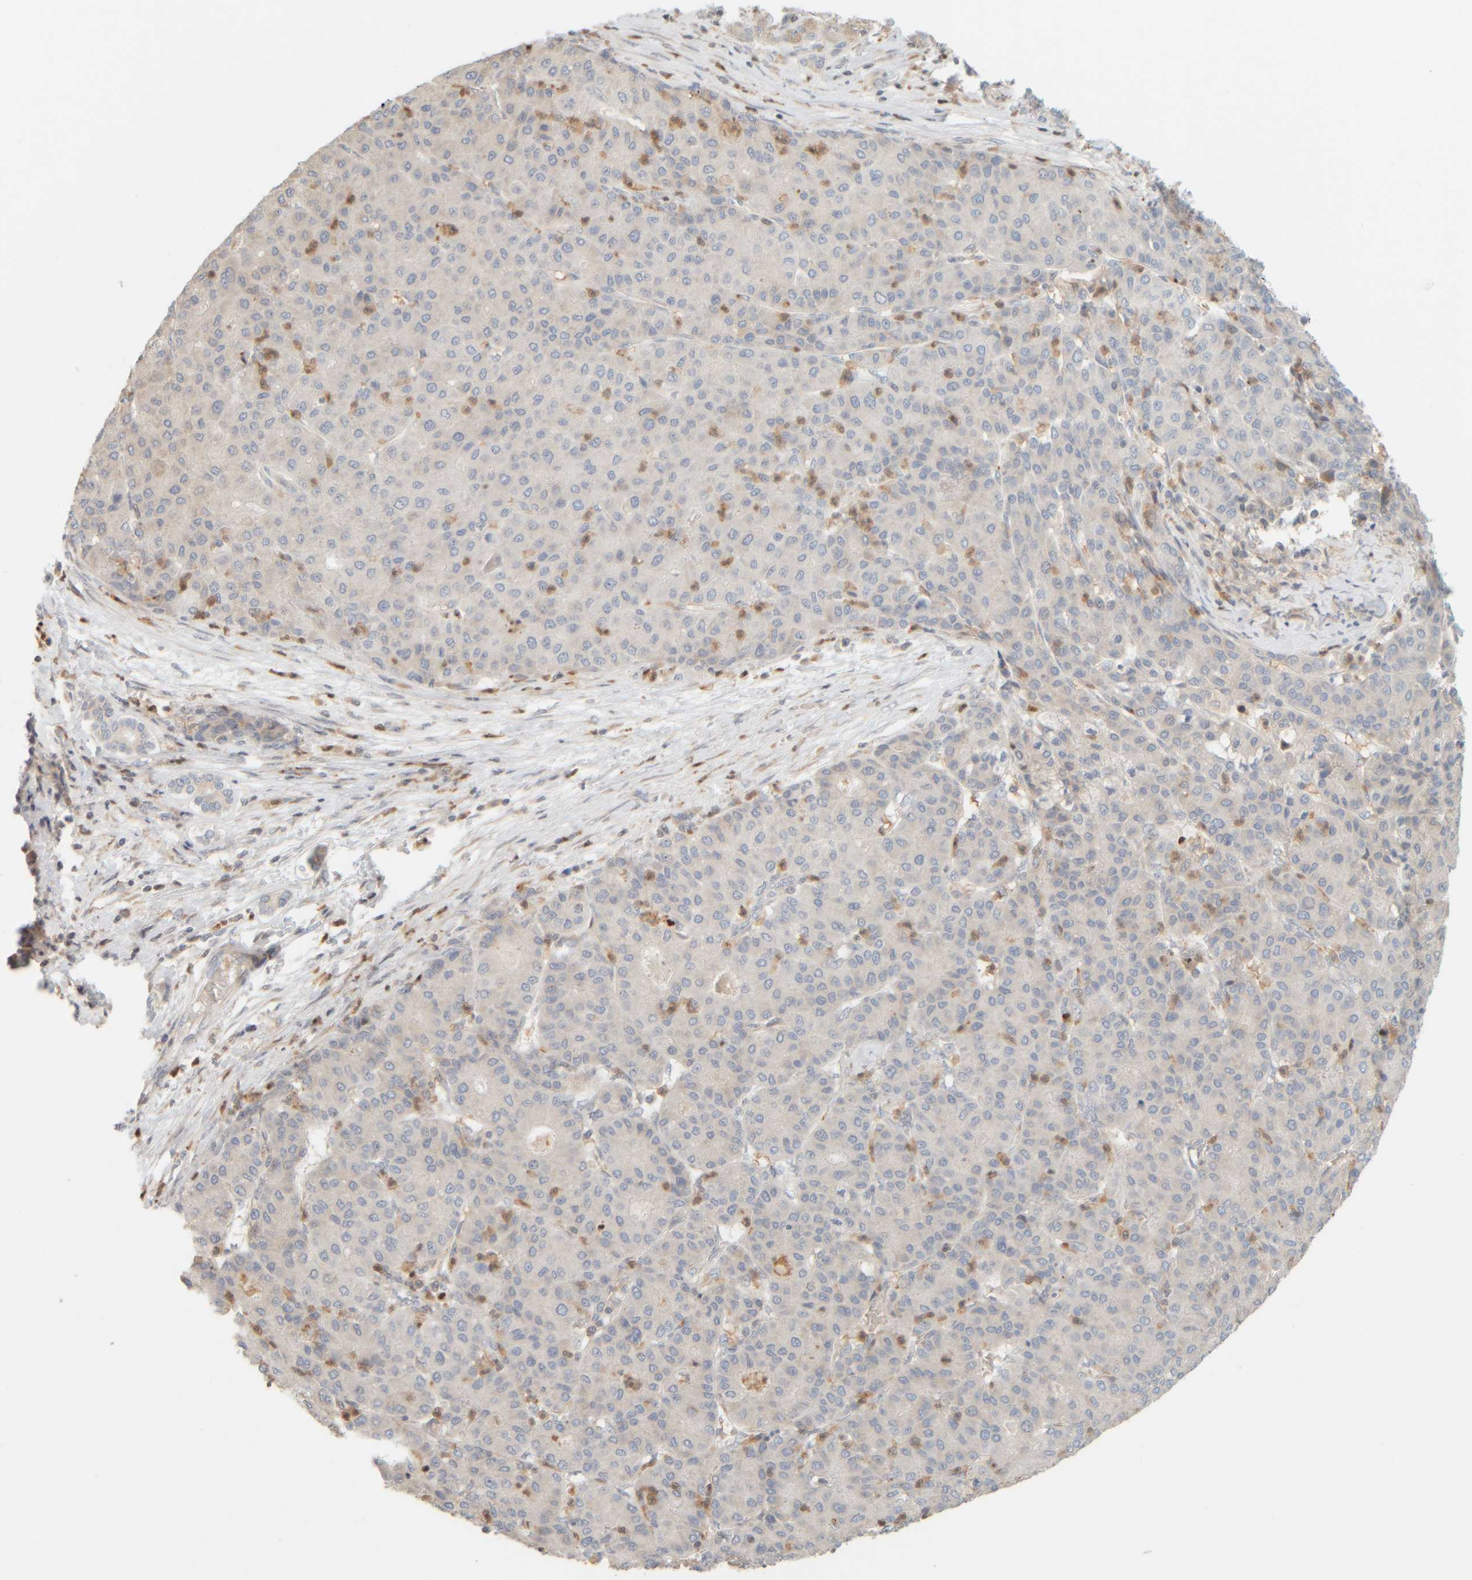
{"staining": {"intensity": "negative", "quantity": "none", "location": "none"}, "tissue": "liver cancer", "cell_type": "Tumor cells", "image_type": "cancer", "snomed": [{"axis": "morphology", "description": "Carcinoma, Hepatocellular, NOS"}, {"axis": "topography", "description": "Liver"}], "caption": "IHC of human liver cancer exhibits no staining in tumor cells. (DAB (3,3'-diaminobenzidine) immunohistochemistry visualized using brightfield microscopy, high magnification).", "gene": "PTGES3L-AARSD1", "patient": {"sex": "male", "age": 65}}